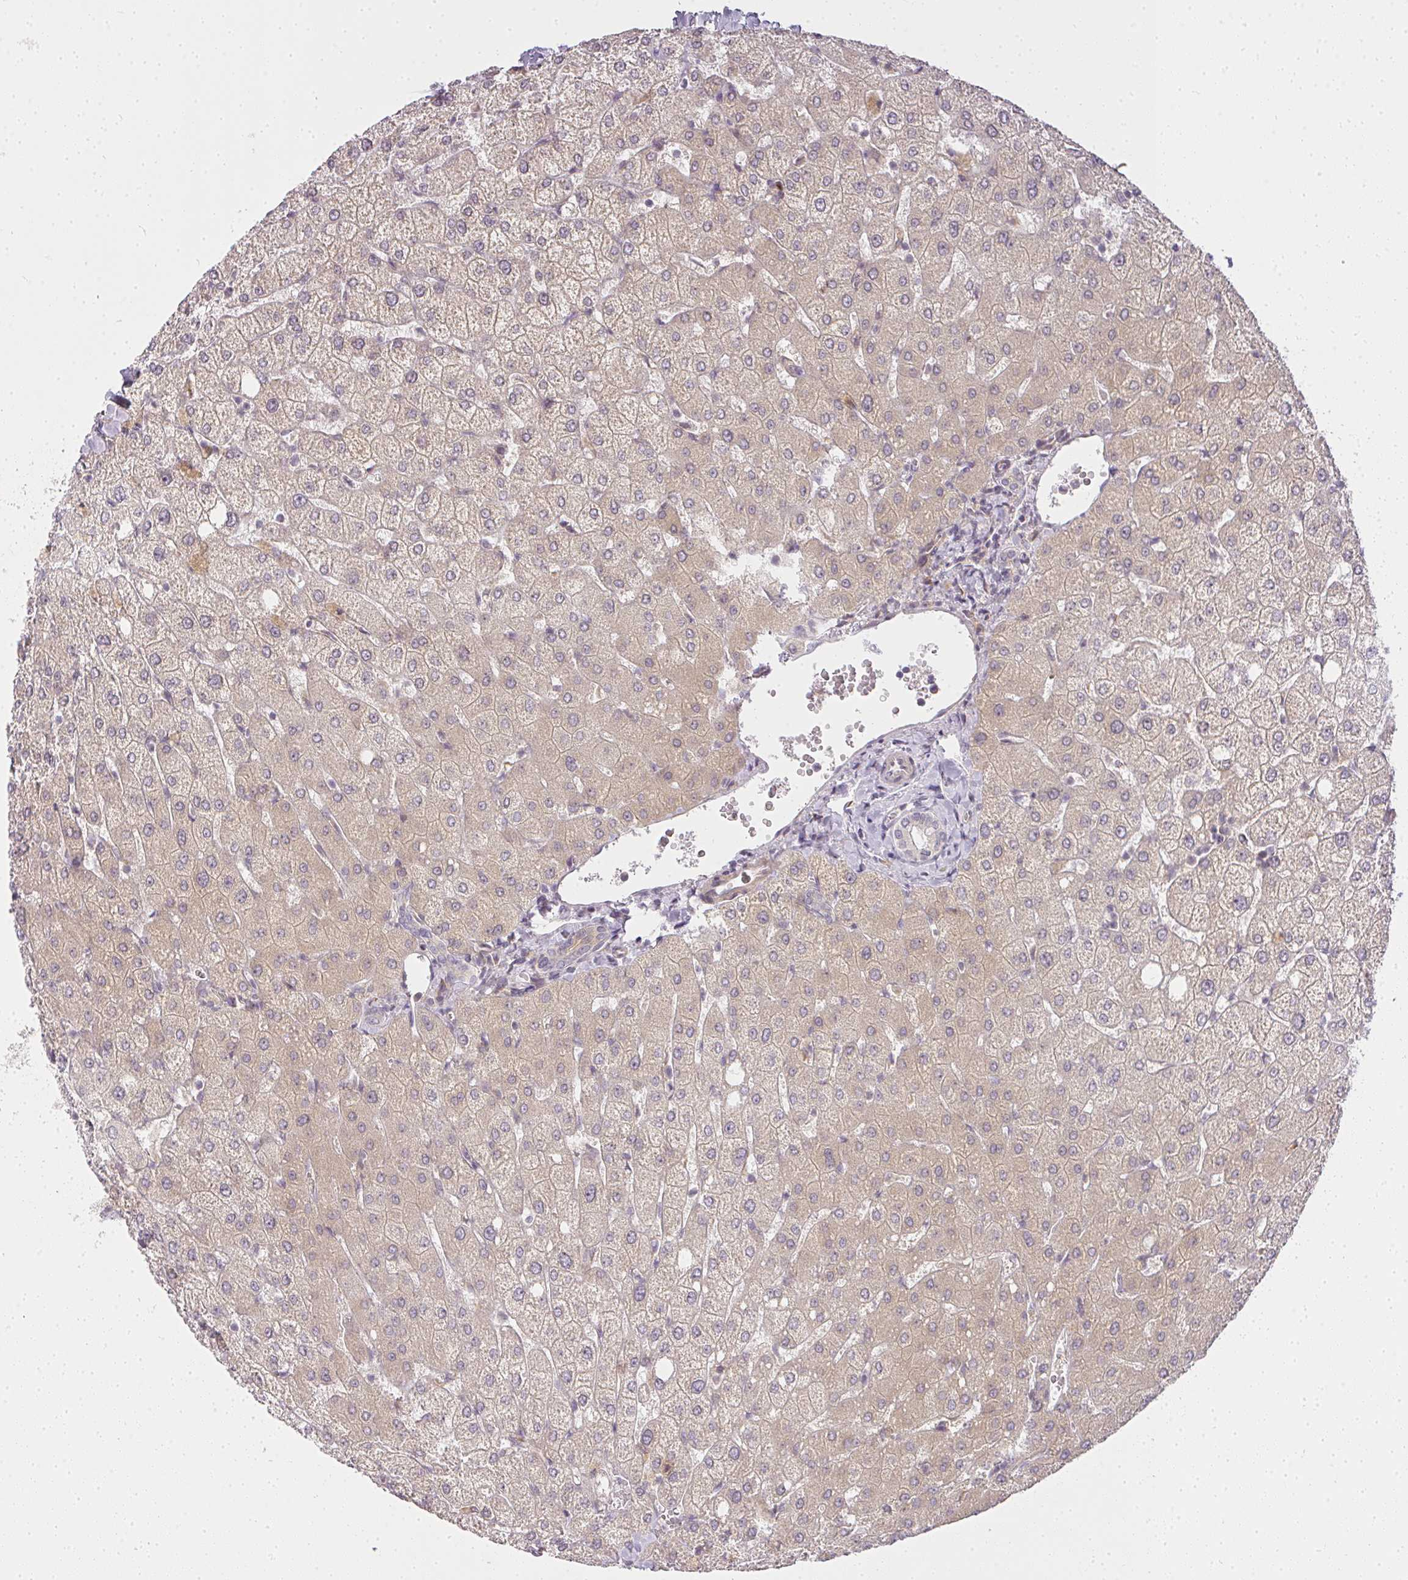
{"staining": {"intensity": "weak", "quantity": "<25%", "location": "cytoplasmic/membranous"}, "tissue": "liver", "cell_type": "Cholangiocytes", "image_type": "normal", "snomed": [{"axis": "morphology", "description": "Normal tissue, NOS"}, {"axis": "topography", "description": "Liver"}], "caption": "The photomicrograph exhibits no staining of cholangiocytes in normal liver.", "gene": "MED19", "patient": {"sex": "female", "age": 54}}